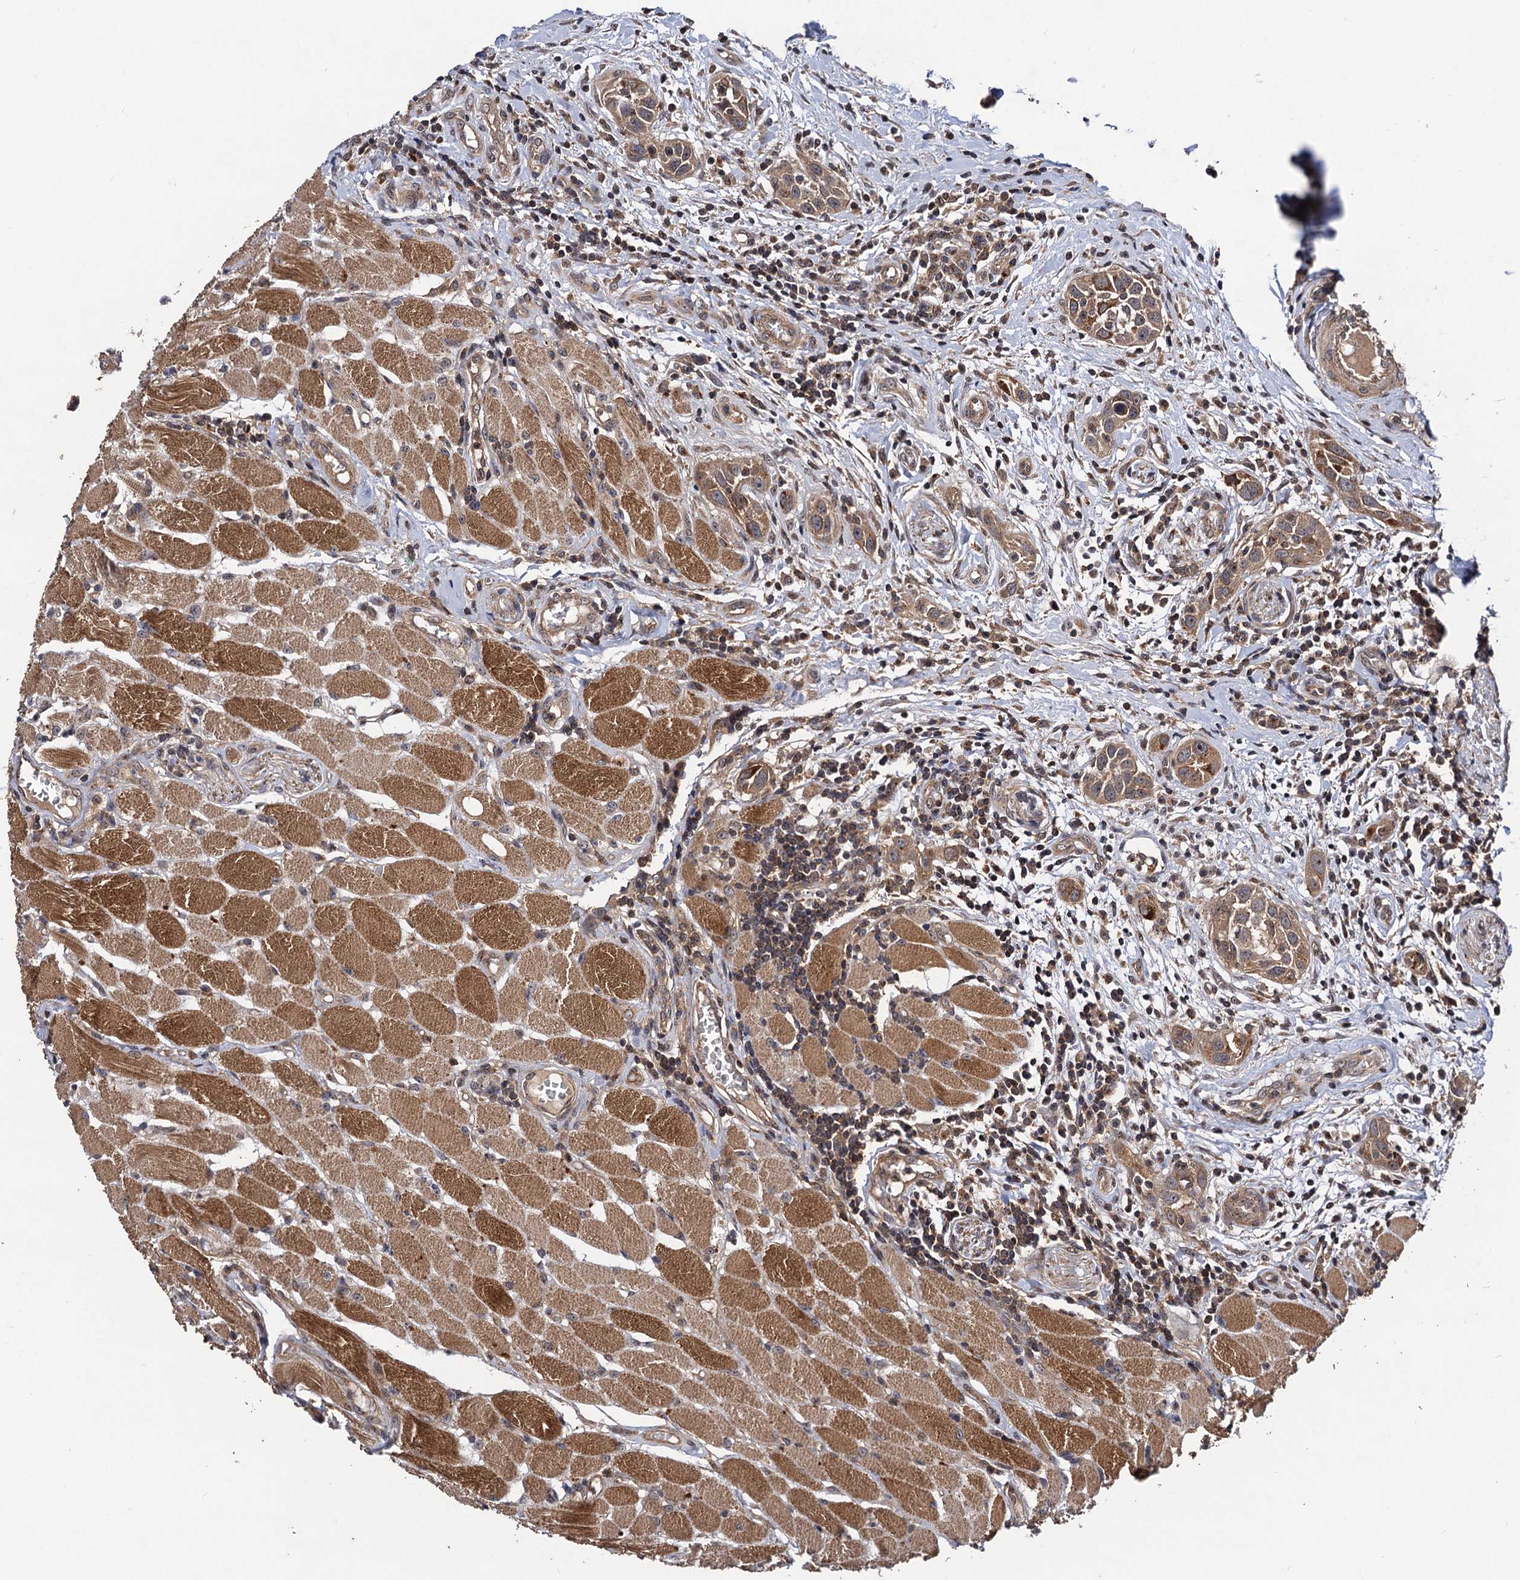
{"staining": {"intensity": "moderate", "quantity": ">75%", "location": "cytoplasmic/membranous"}, "tissue": "head and neck cancer", "cell_type": "Tumor cells", "image_type": "cancer", "snomed": [{"axis": "morphology", "description": "Squamous cell carcinoma, NOS"}, {"axis": "topography", "description": "Oral tissue"}, {"axis": "topography", "description": "Head-Neck"}], "caption": "Immunohistochemistry (IHC) (DAB (3,3'-diaminobenzidine)) staining of head and neck cancer shows moderate cytoplasmic/membranous protein positivity in about >75% of tumor cells. (Stains: DAB (3,3'-diaminobenzidine) in brown, nuclei in blue, Microscopy: brightfield microscopy at high magnification).", "gene": "KXD1", "patient": {"sex": "female", "age": 50}}